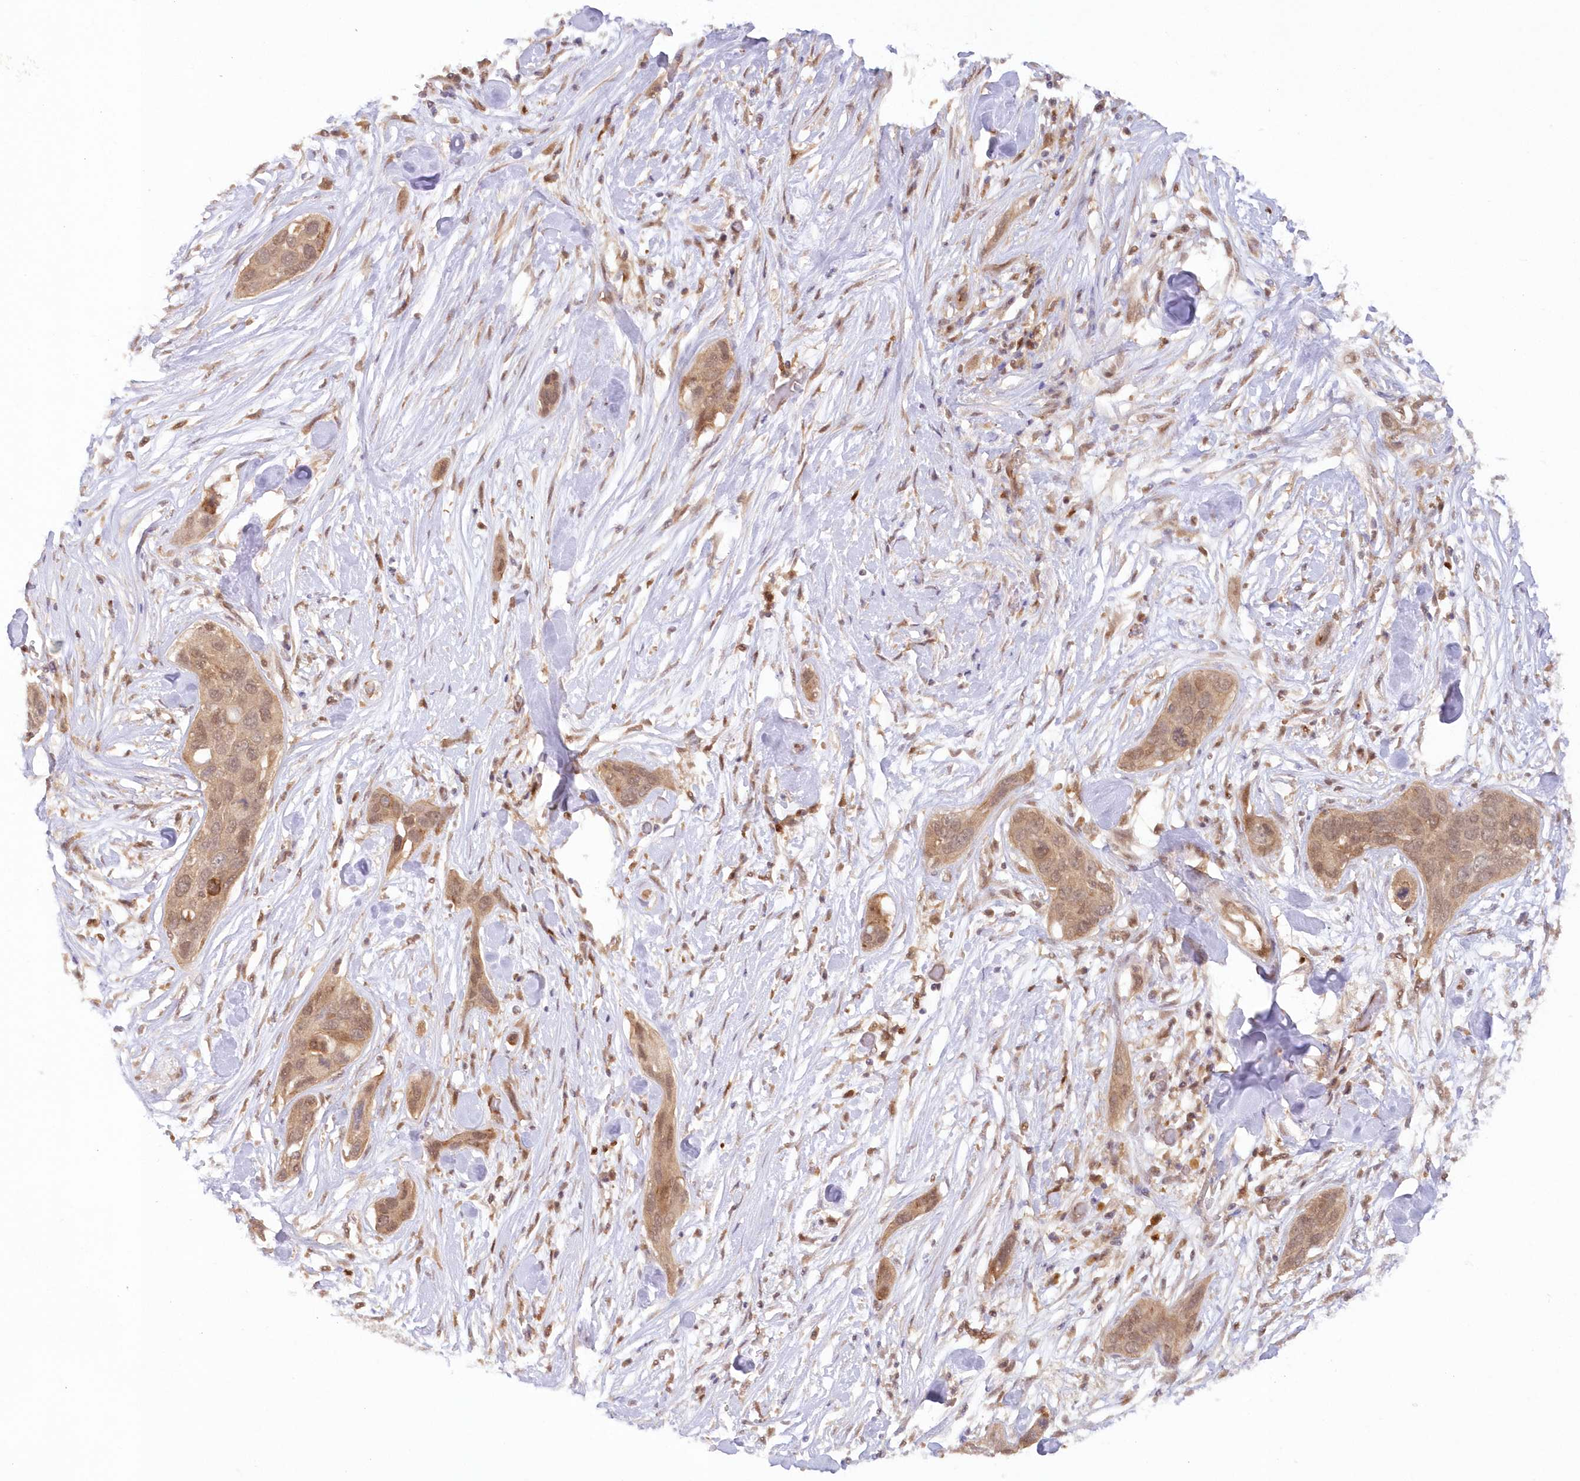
{"staining": {"intensity": "moderate", "quantity": ">75%", "location": "cytoplasmic/membranous"}, "tissue": "pancreatic cancer", "cell_type": "Tumor cells", "image_type": "cancer", "snomed": [{"axis": "morphology", "description": "Adenocarcinoma, NOS"}, {"axis": "topography", "description": "Pancreas"}], "caption": "Immunohistochemistry (IHC) of human pancreatic adenocarcinoma reveals medium levels of moderate cytoplasmic/membranous staining in approximately >75% of tumor cells.", "gene": "GBE1", "patient": {"sex": "female", "age": 60}}